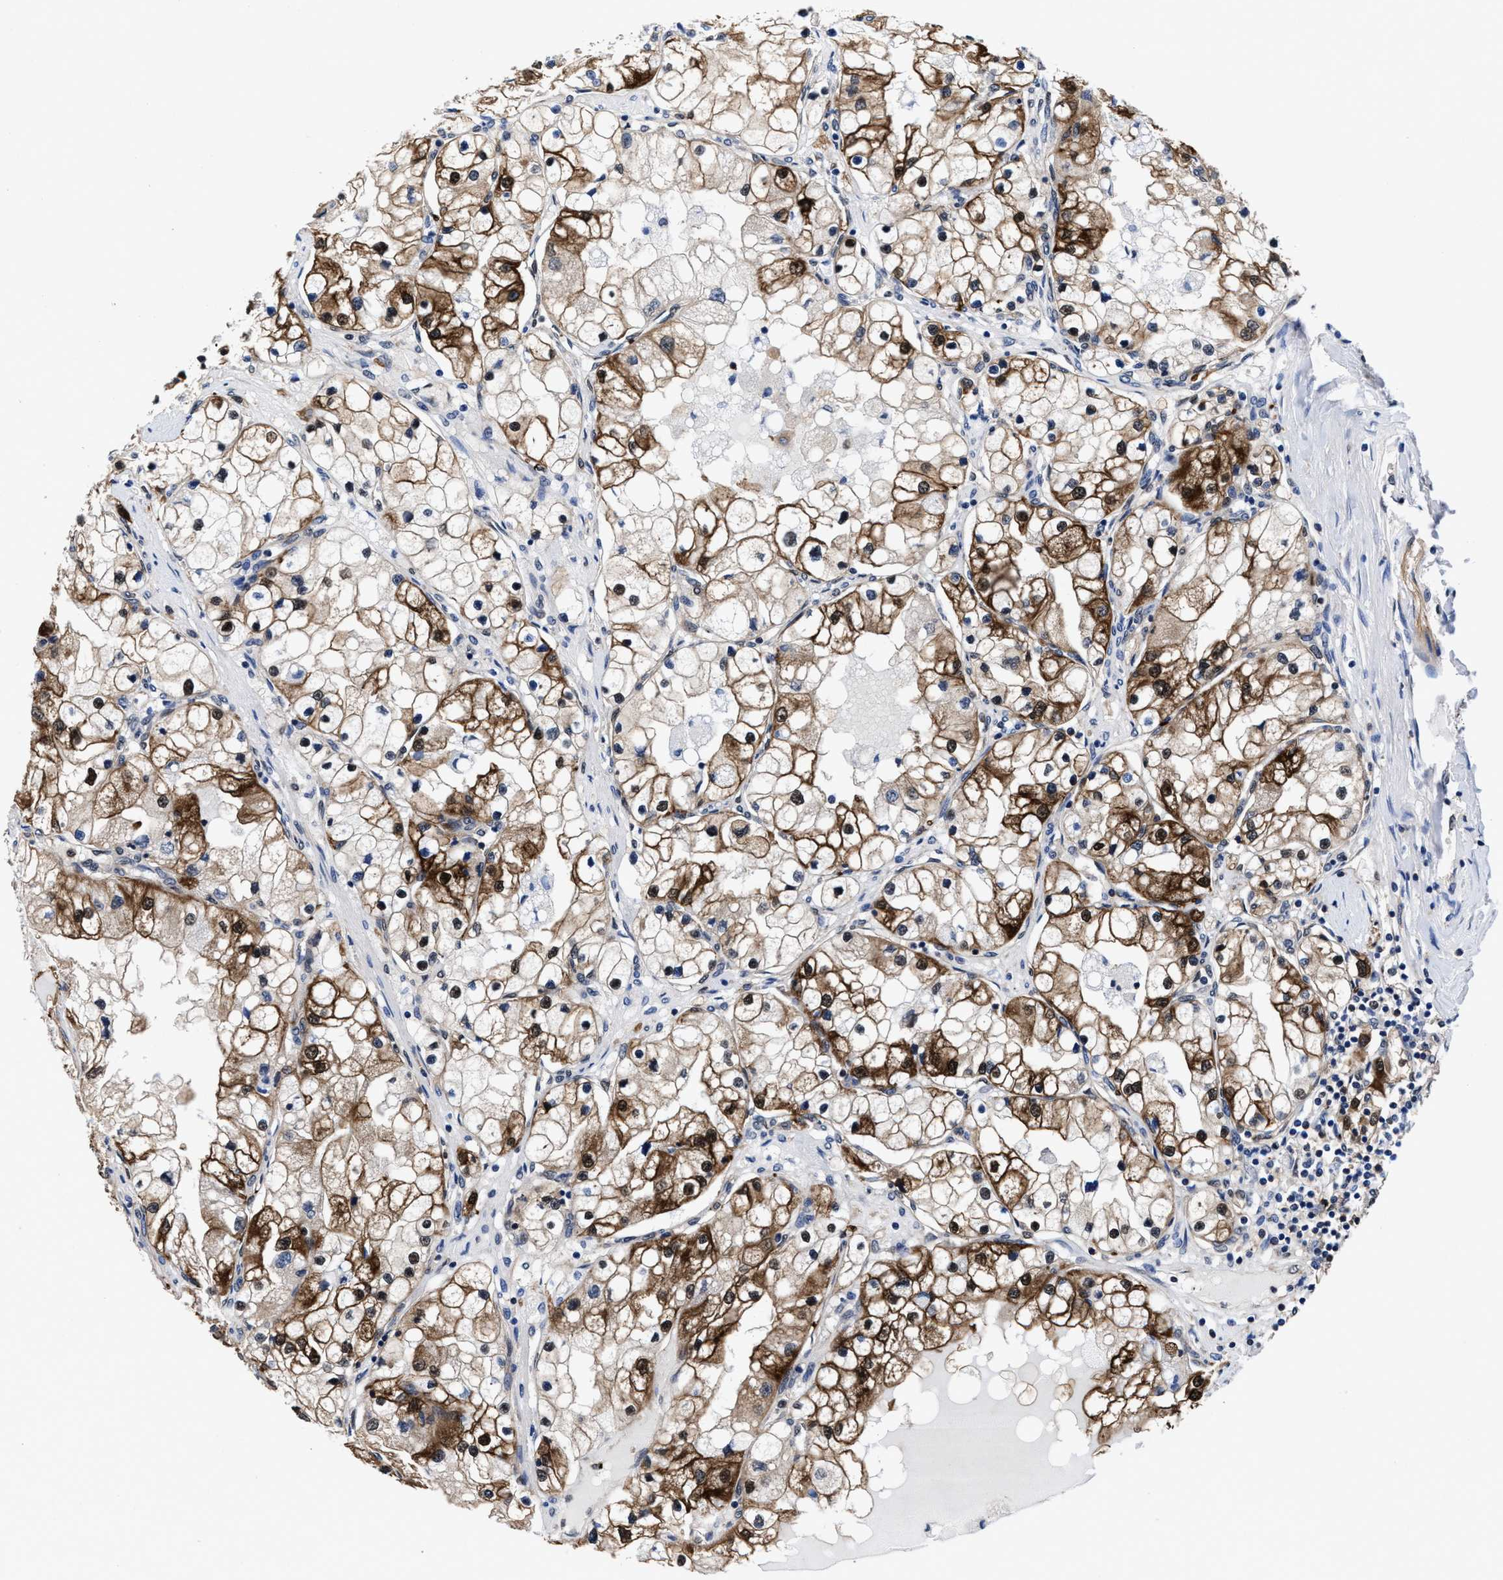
{"staining": {"intensity": "strong", "quantity": "25%-75%", "location": "cytoplasmic/membranous"}, "tissue": "renal cancer", "cell_type": "Tumor cells", "image_type": "cancer", "snomed": [{"axis": "morphology", "description": "Adenocarcinoma, NOS"}, {"axis": "topography", "description": "Kidney"}], "caption": "The histopathology image exhibits immunohistochemical staining of adenocarcinoma (renal). There is strong cytoplasmic/membranous expression is present in approximately 25%-75% of tumor cells.", "gene": "ACLY", "patient": {"sex": "male", "age": 68}}